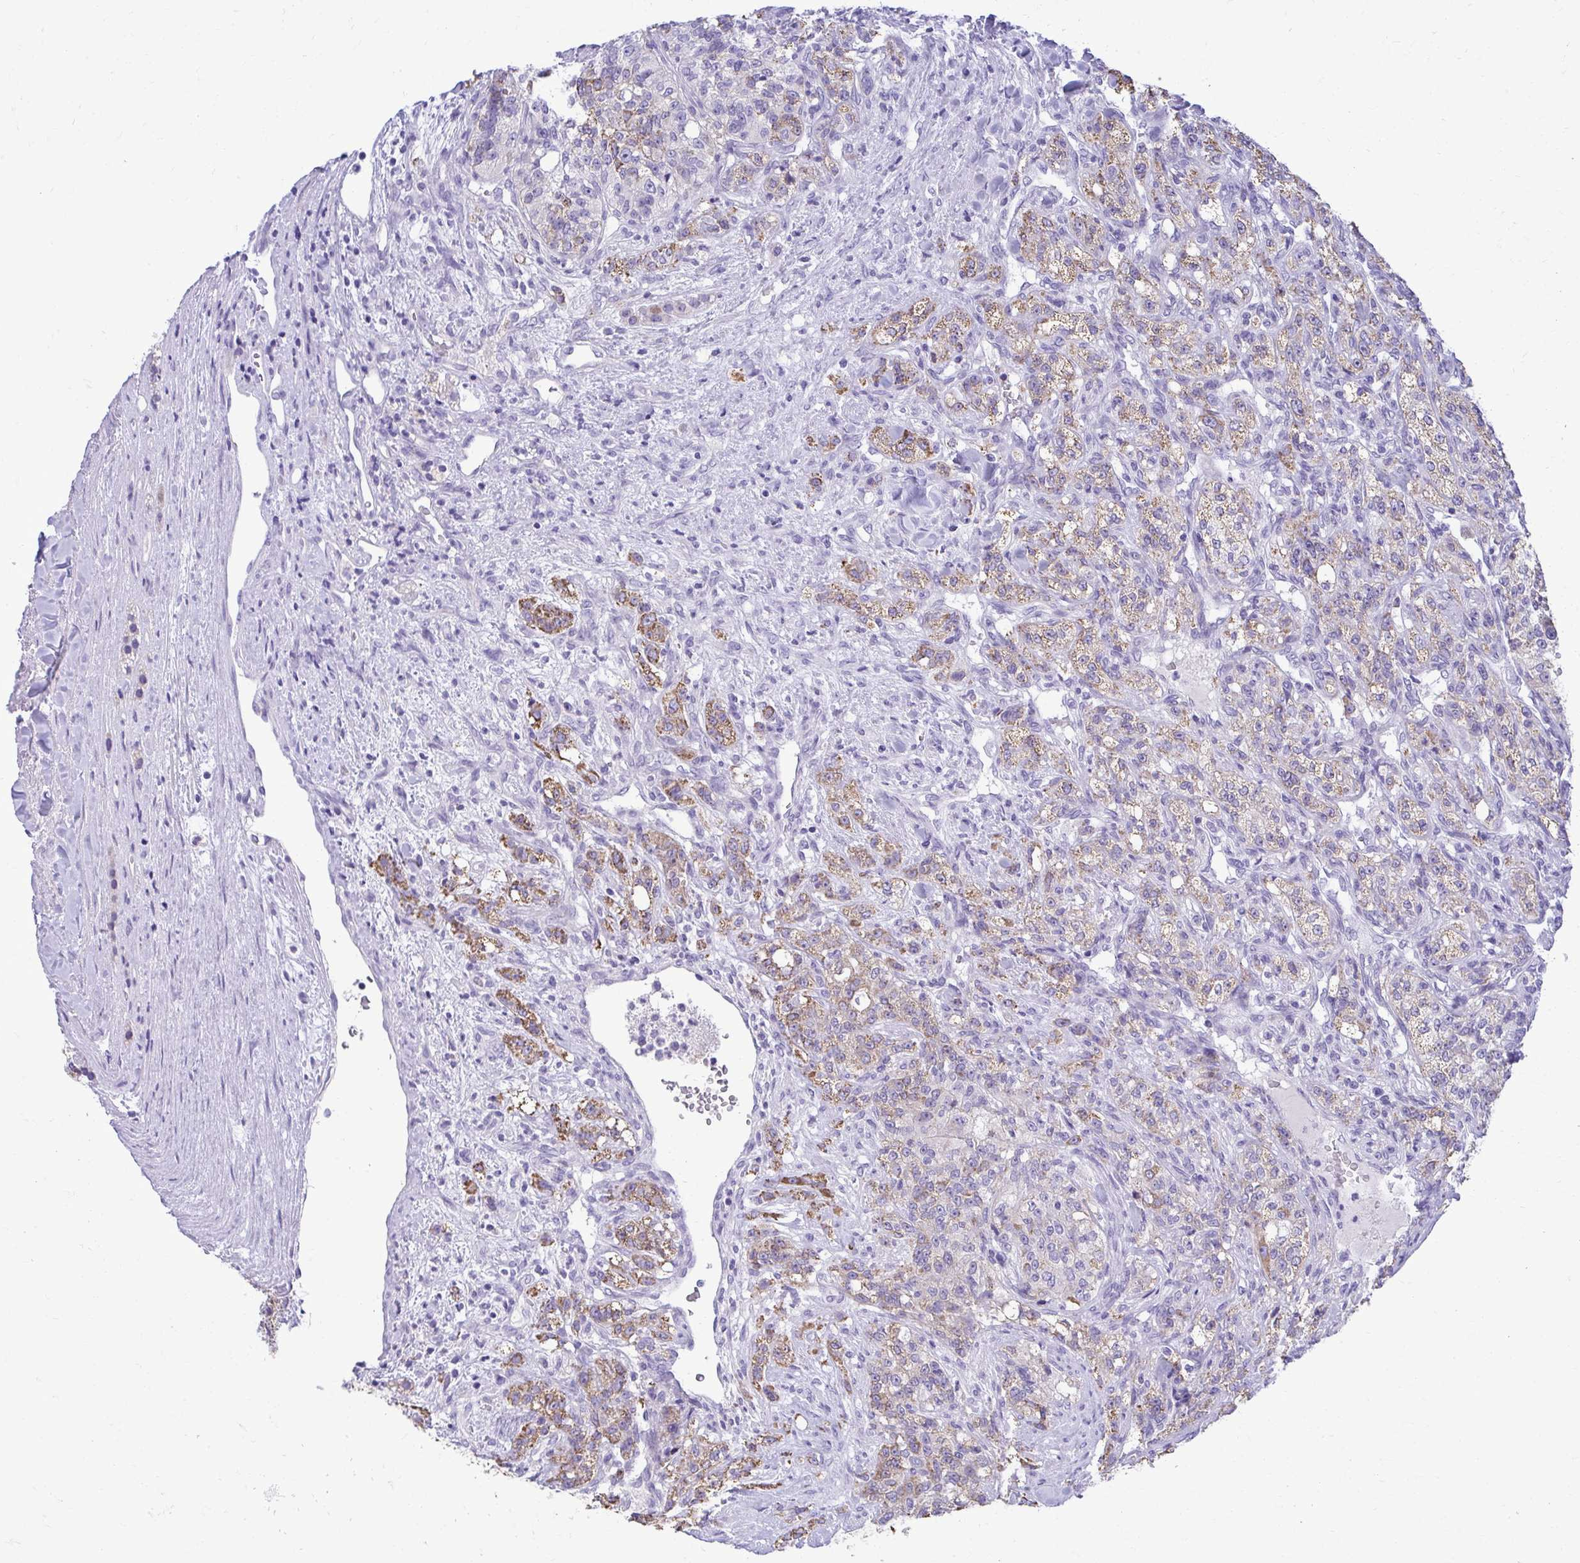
{"staining": {"intensity": "moderate", "quantity": "<25%", "location": "cytoplasmic/membranous"}, "tissue": "renal cancer", "cell_type": "Tumor cells", "image_type": "cancer", "snomed": [{"axis": "morphology", "description": "Adenocarcinoma, NOS"}, {"axis": "topography", "description": "Kidney"}], "caption": "Immunohistochemical staining of human renal cancer displays low levels of moderate cytoplasmic/membranous protein expression in approximately <25% of tumor cells.", "gene": "AIG1", "patient": {"sex": "female", "age": 63}}